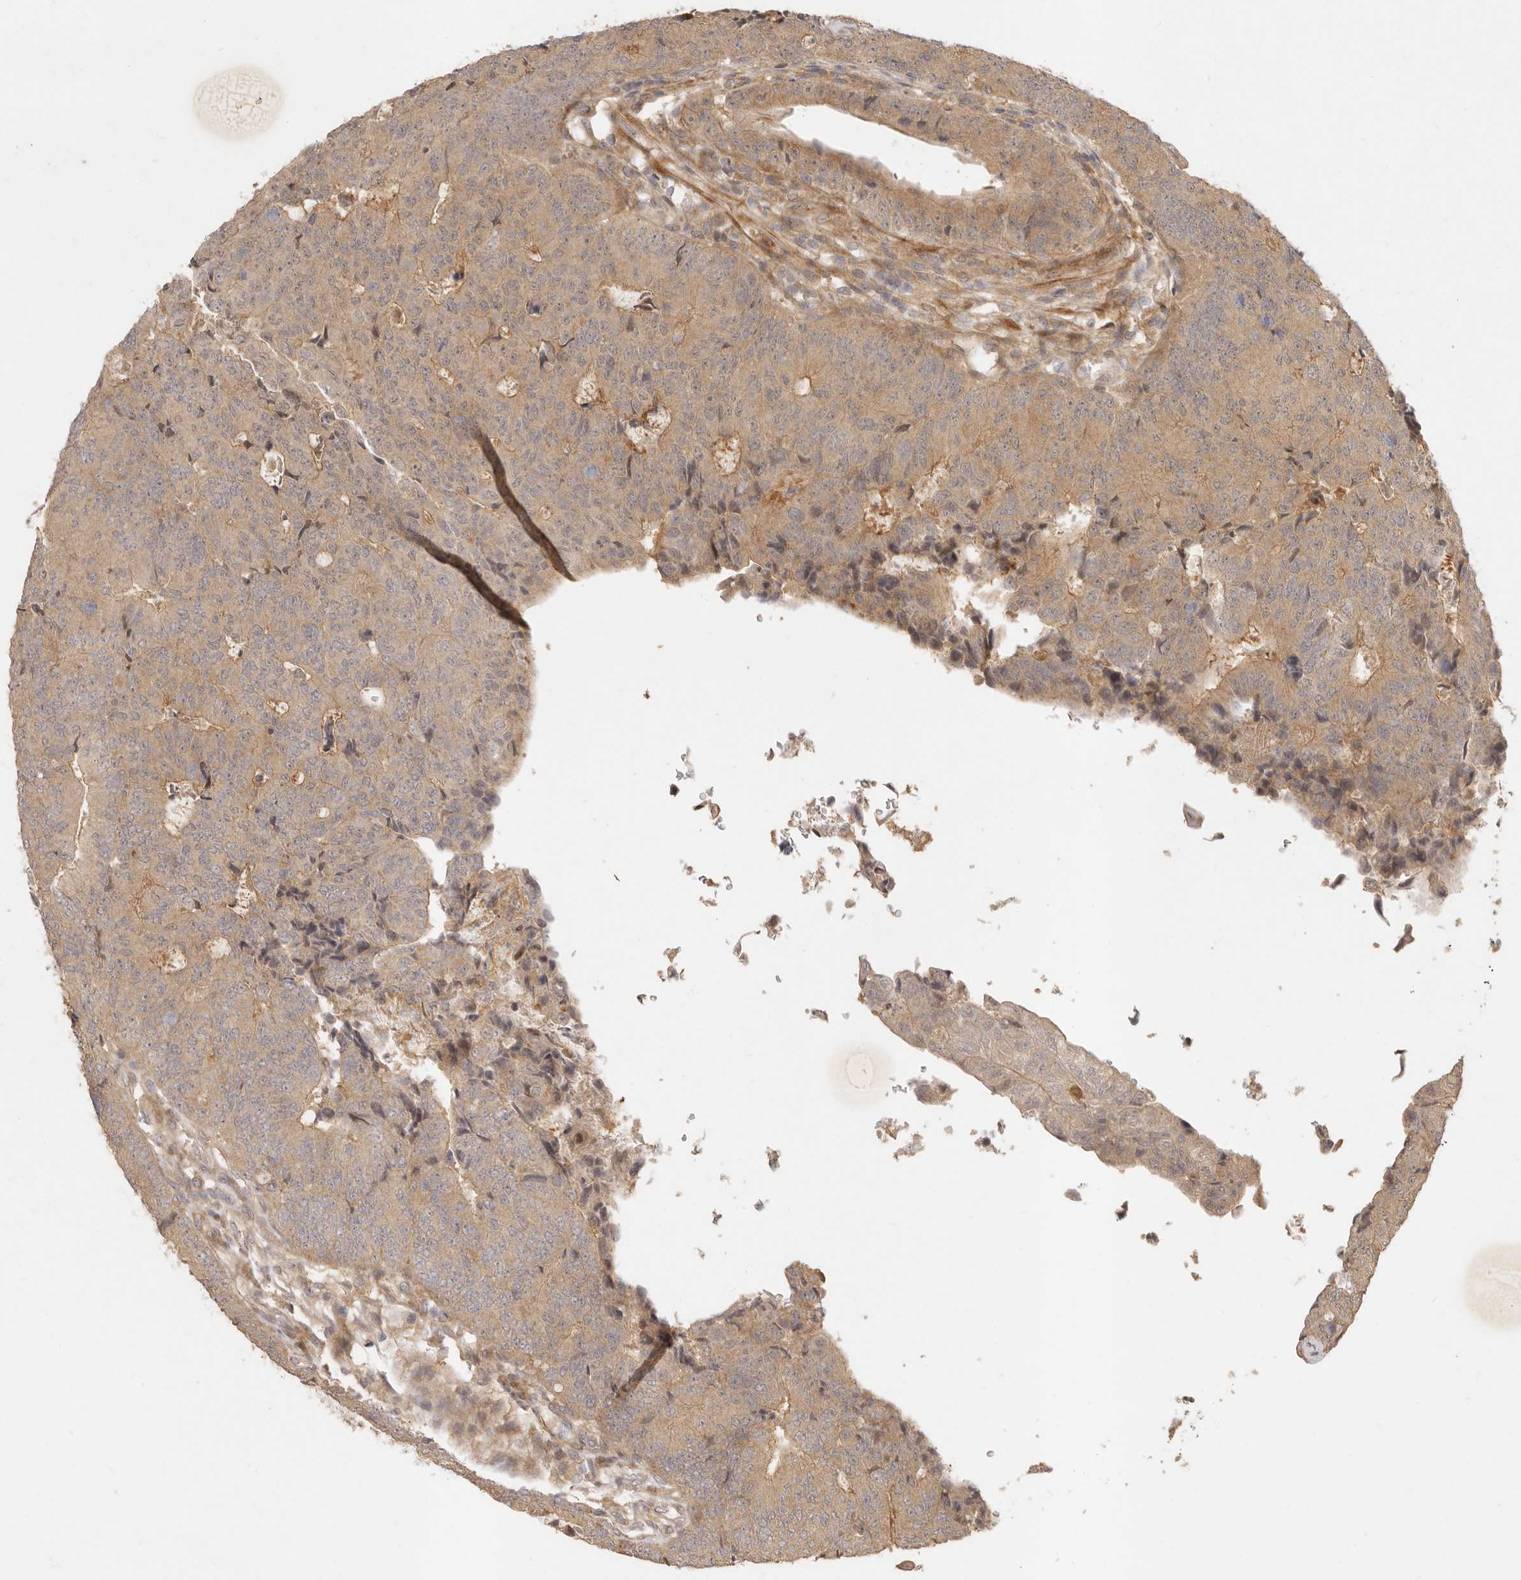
{"staining": {"intensity": "weak", "quantity": ">75%", "location": "cytoplasmic/membranous"}, "tissue": "colorectal cancer", "cell_type": "Tumor cells", "image_type": "cancer", "snomed": [{"axis": "morphology", "description": "Adenocarcinoma, NOS"}, {"axis": "topography", "description": "Colon"}], "caption": "Immunohistochemical staining of human colorectal adenocarcinoma exhibits weak cytoplasmic/membranous protein staining in approximately >75% of tumor cells.", "gene": "VIPR1", "patient": {"sex": "female", "age": 67}}